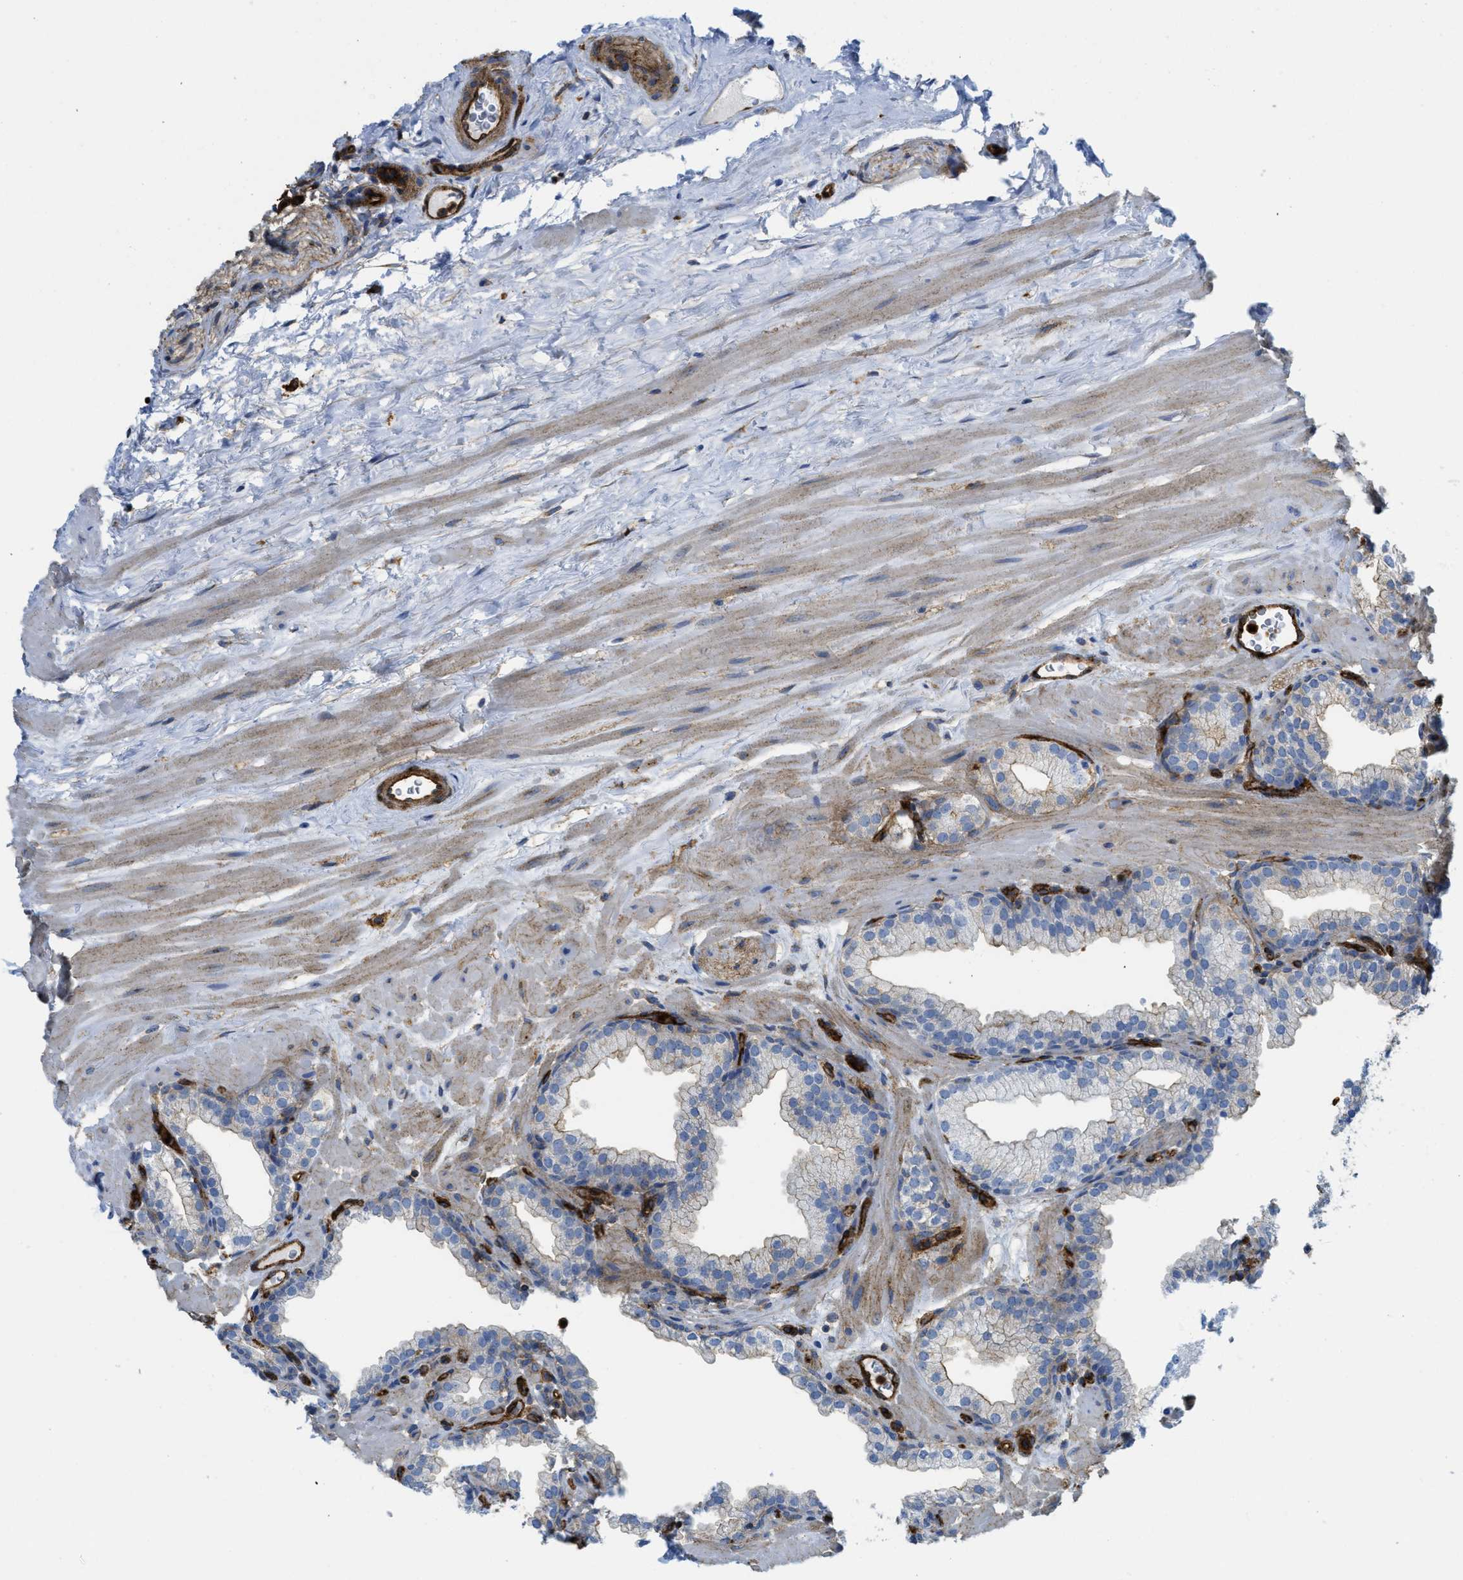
{"staining": {"intensity": "moderate", "quantity": "25%-75%", "location": "cytoplasmic/membranous"}, "tissue": "prostate", "cell_type": "Glandular cells", "image_type": "normal", "snomed": [{"axis": "morphology", "description": "Normal tissue, NOS"}, {"axis": "morphology", "description": "Urothelial carcinoma, Low grade"}, {"axis": "topography", "description": "Urinary bladder"}, {"axis": "topography", "description": "Prostate"}], "caption": "Immunohistochemical staining of benign human prostate shows moderate cytoplasmic/membranous protein expression in about 25%-75% of glandular cells.", "gene": "HIP1", "patient": {"sex": "male", "age": 60}}